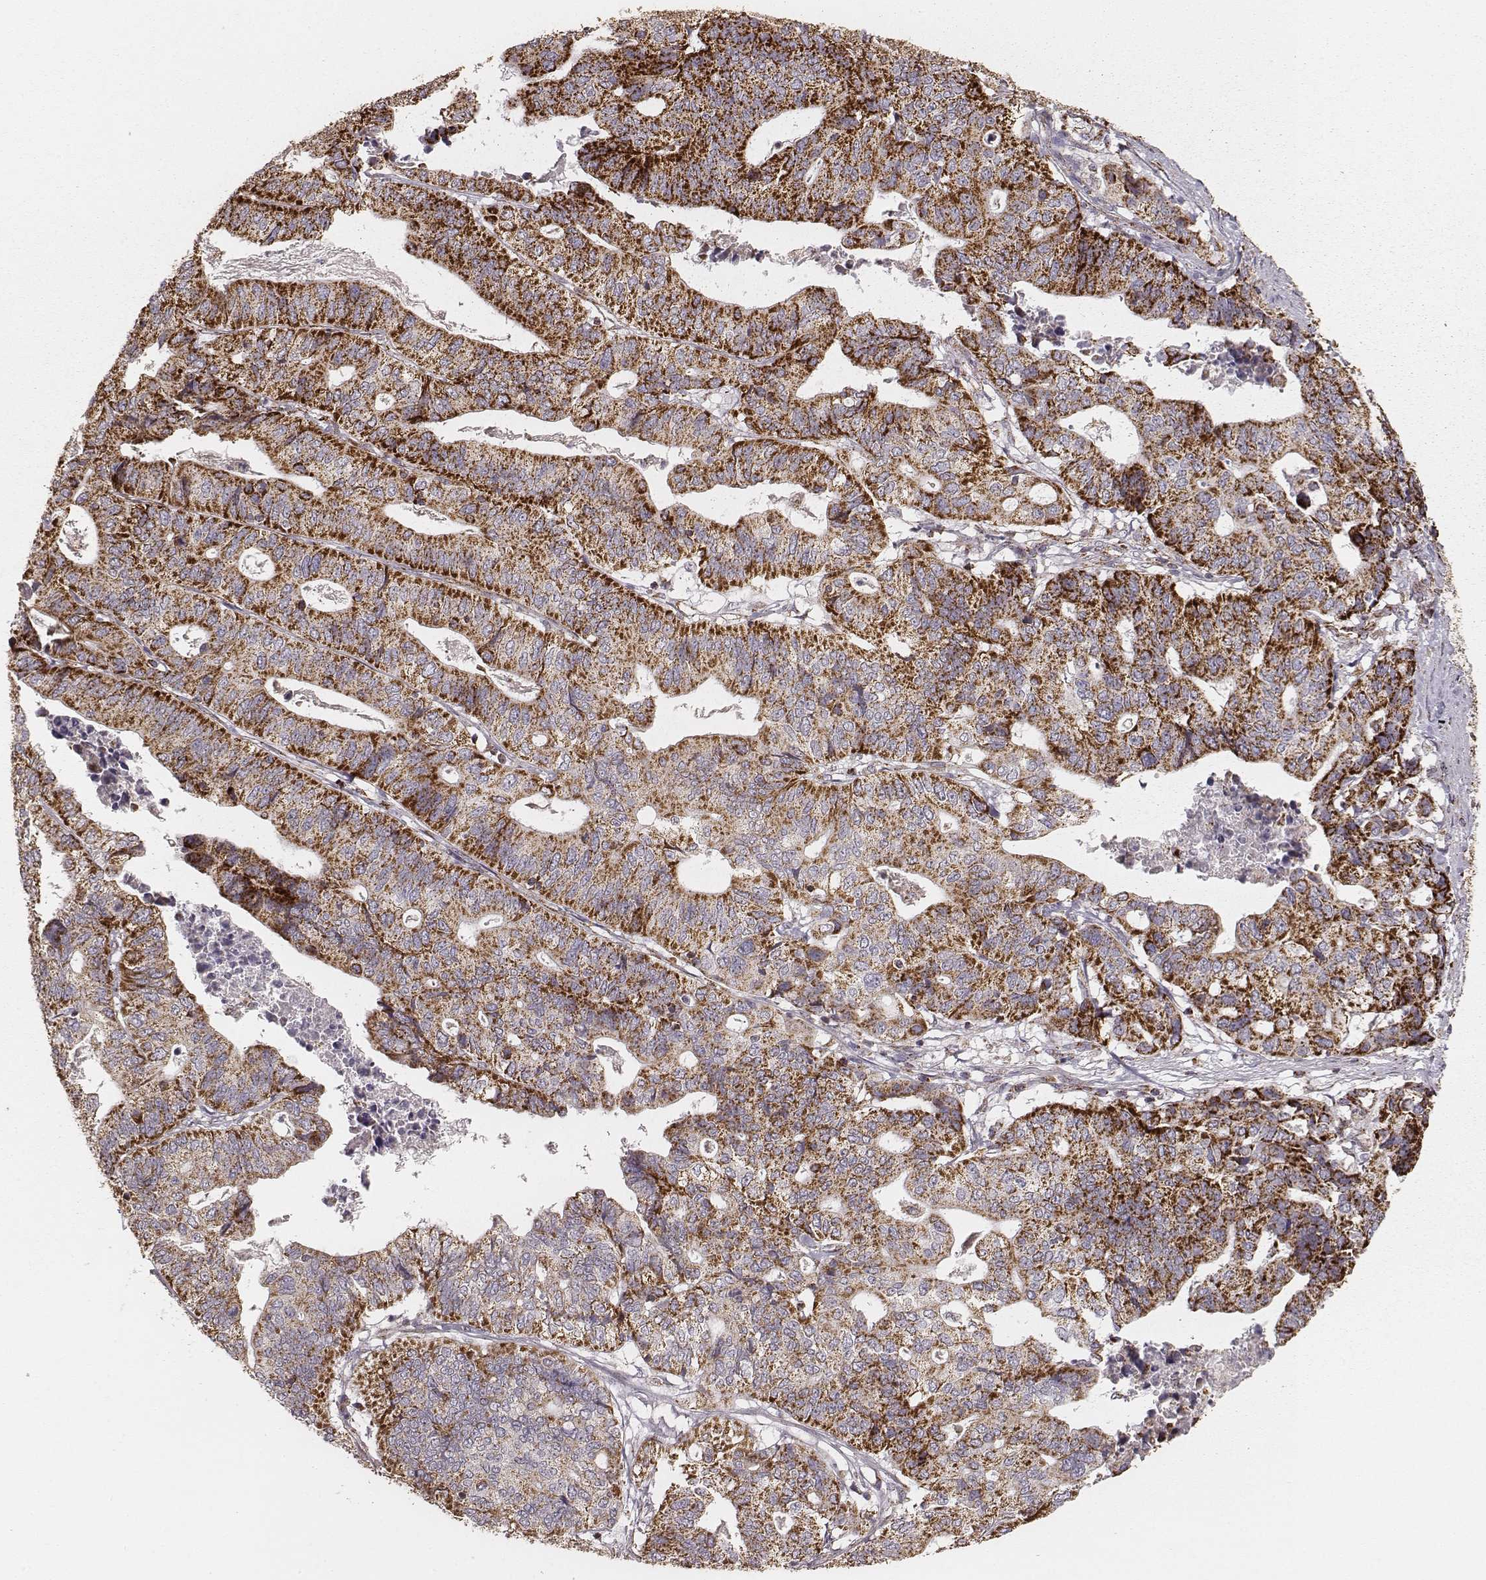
{"staining": {"intensity": "strong", "quantity": ">75%", "location": "cytoplasmic/membranous"}, "tissue": "stomach cancer", "cell_type": "Tumor cells", "image_type": "cancer", "snomed": [{"axis": "morphology", "description": "Adenocarcinoma, NOS"}, {"axis": "topography", "description": "Stomach, upper"}], "caption": "Immunohistochemistry staining of adenocarcinoma (stomach), which displays high levels of strong cytoplasmic/membranous expression in approximately >75% of tumor cells indicating strong cytoplasmic/membranous protein expression. The staining was performed using DAB (3,3'-diaminobenzidine) (brown) for protein detection and nuclei were counterstained in hematoxylin (blue).", "gene": "TUFM", "patient": {"sex": "female", "age": 67}}